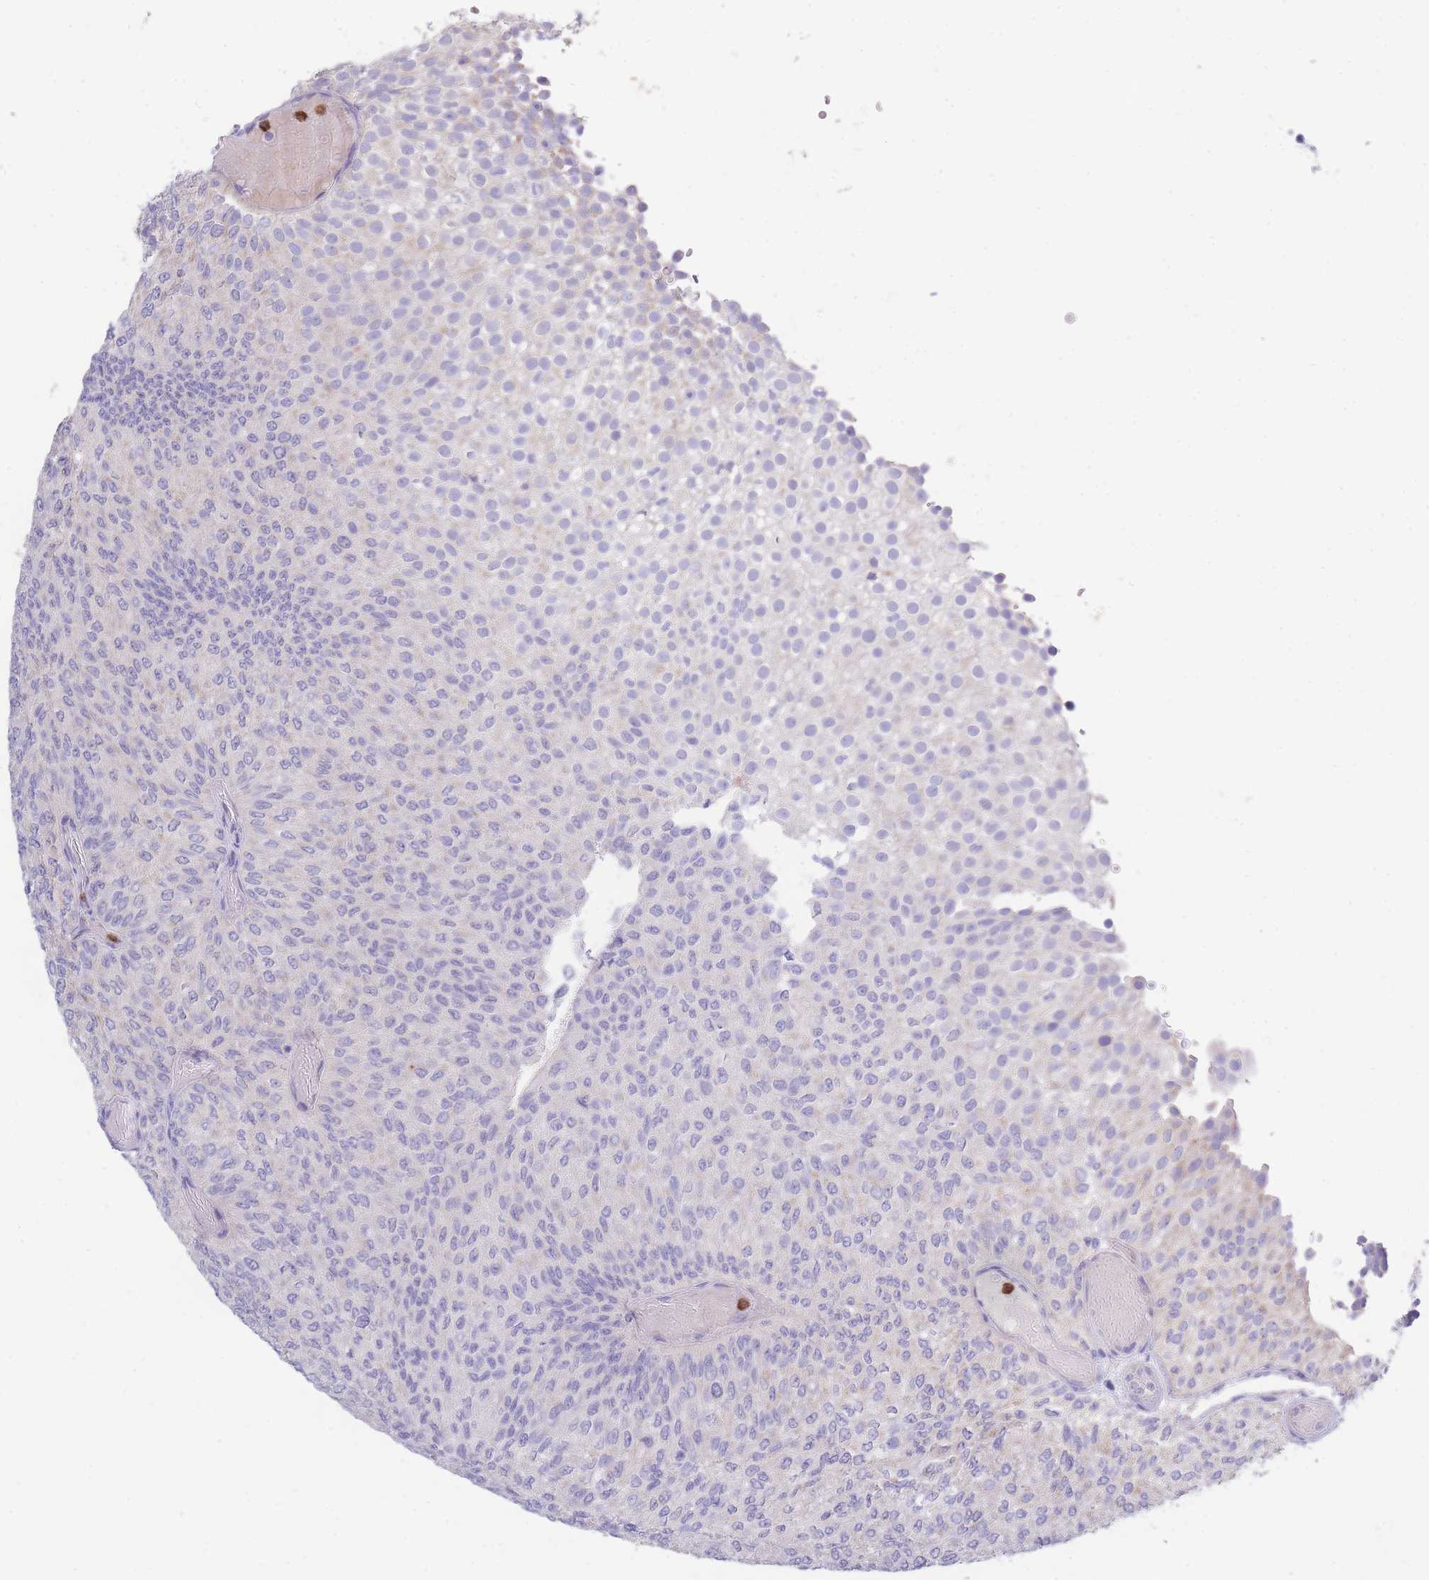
{"staining": {"intensity": "negative", "quantity": "none", "location": "none"}, "tissue": "urothelial cancer", "cell_type": "Tumor cells", "image_type": "cancer", "snomed": [{"axis": "morphology", "description": "Urothelial carcinoma, Low grade"}, {"axis": "topography", "description": "Urinary bladder"}], "caption": "IHC of urothelial cancer shows no positivity in tumor cells. (DAB immunohistochemistry (IHC), high magnification).", "gene": "CENPM", "patient": {"sex": "male", "age": 78}}